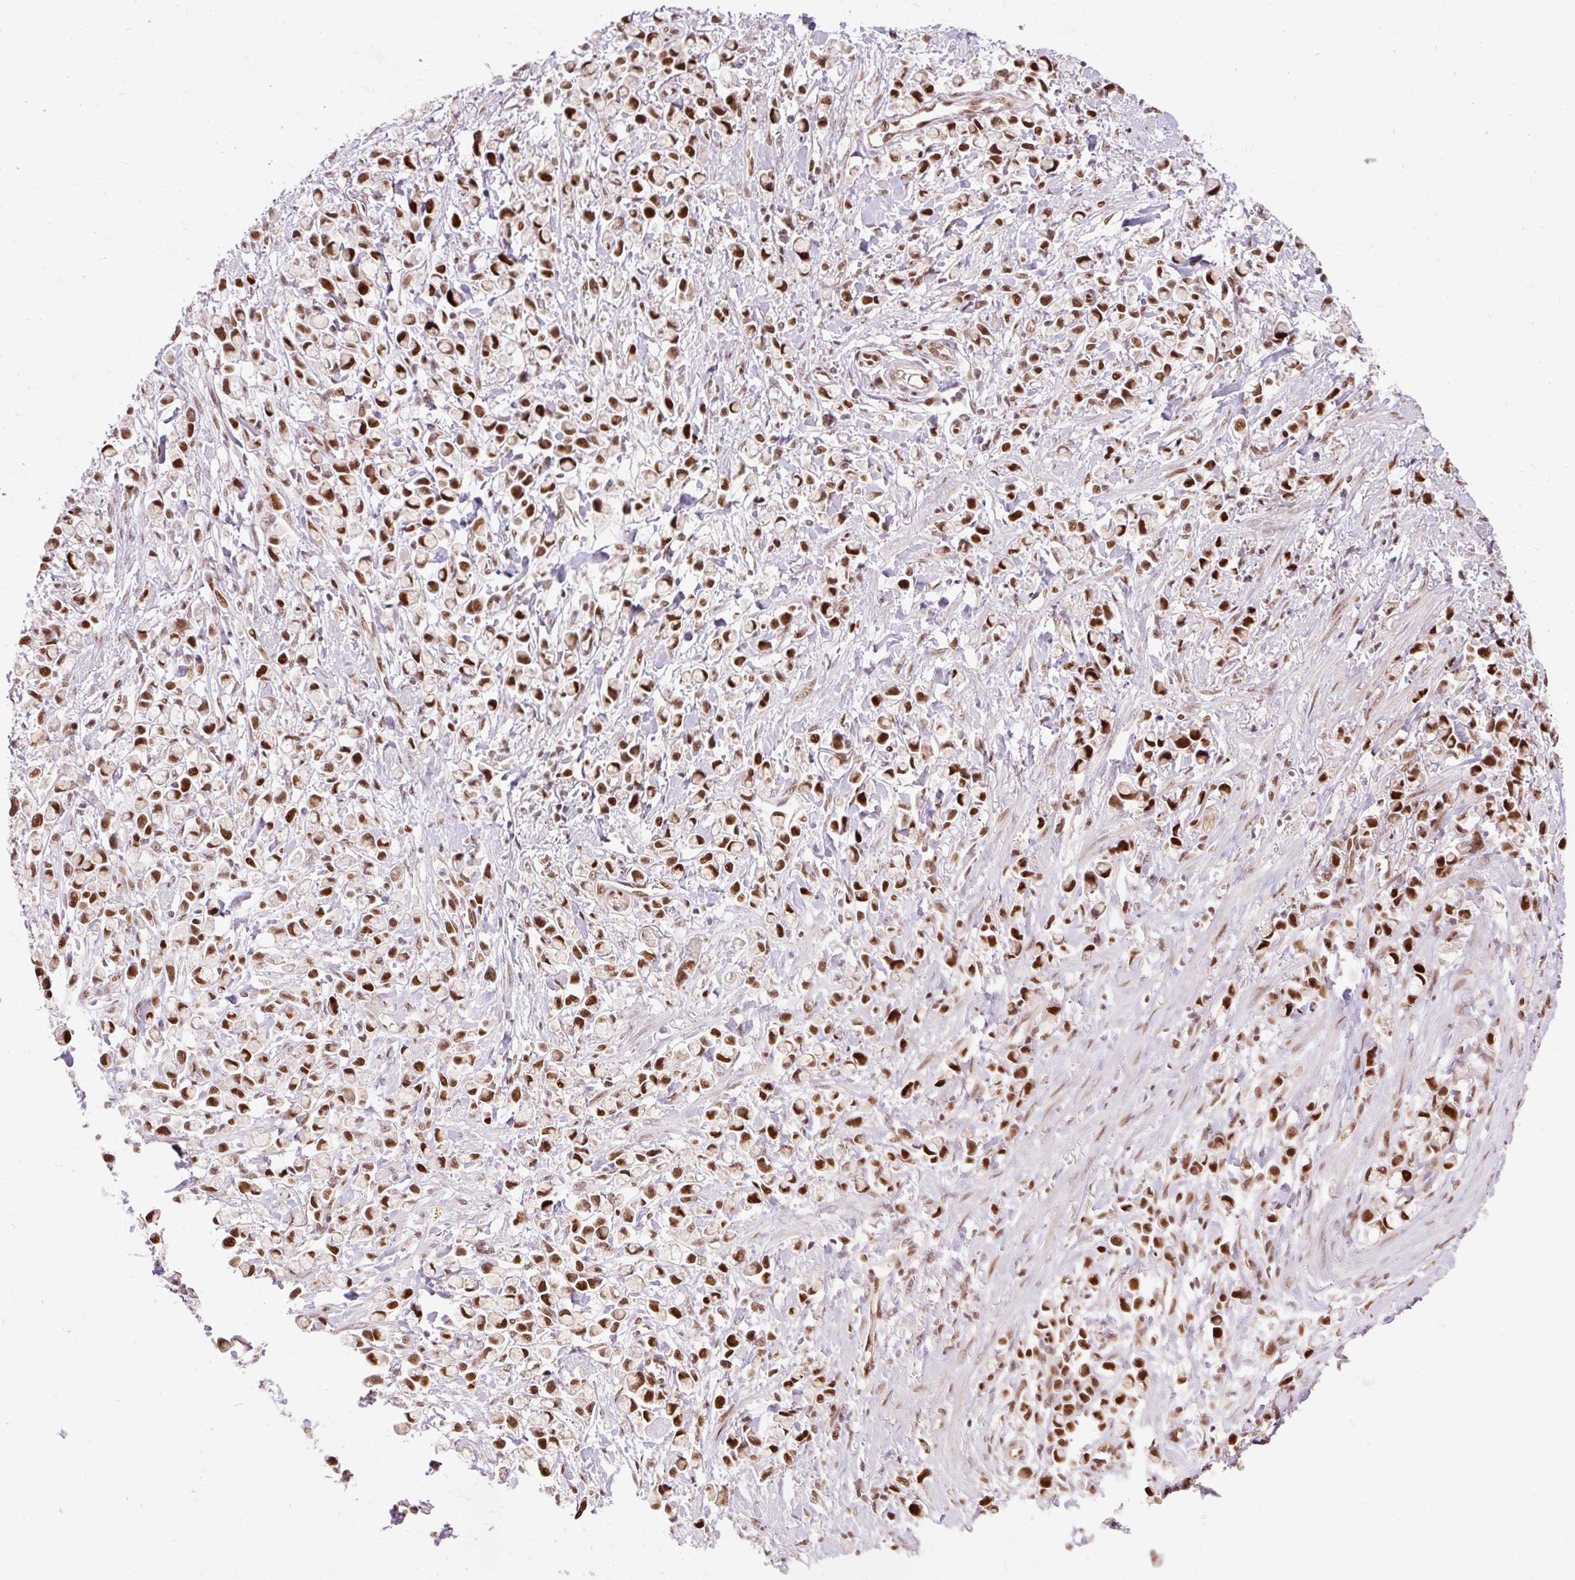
{"staining": {"intensity": "strong", "quantity": ">75%", "location": "nuclear"}, "tissue": "stomach cancer", "cell_type": "Tumor cells", "image_type": "cancer", "snomed": [{"axis": "morphology", "description": "Adenocarcinoma, NOS"}, {"axis": "topography", "description": "Stomach"}], "caption": "A brown stain shows strong nuclear expression of a protein in human stomach cancer tumor cells.", "gene": "MECOM", "patient": {"sex": "female", "age": 81}}